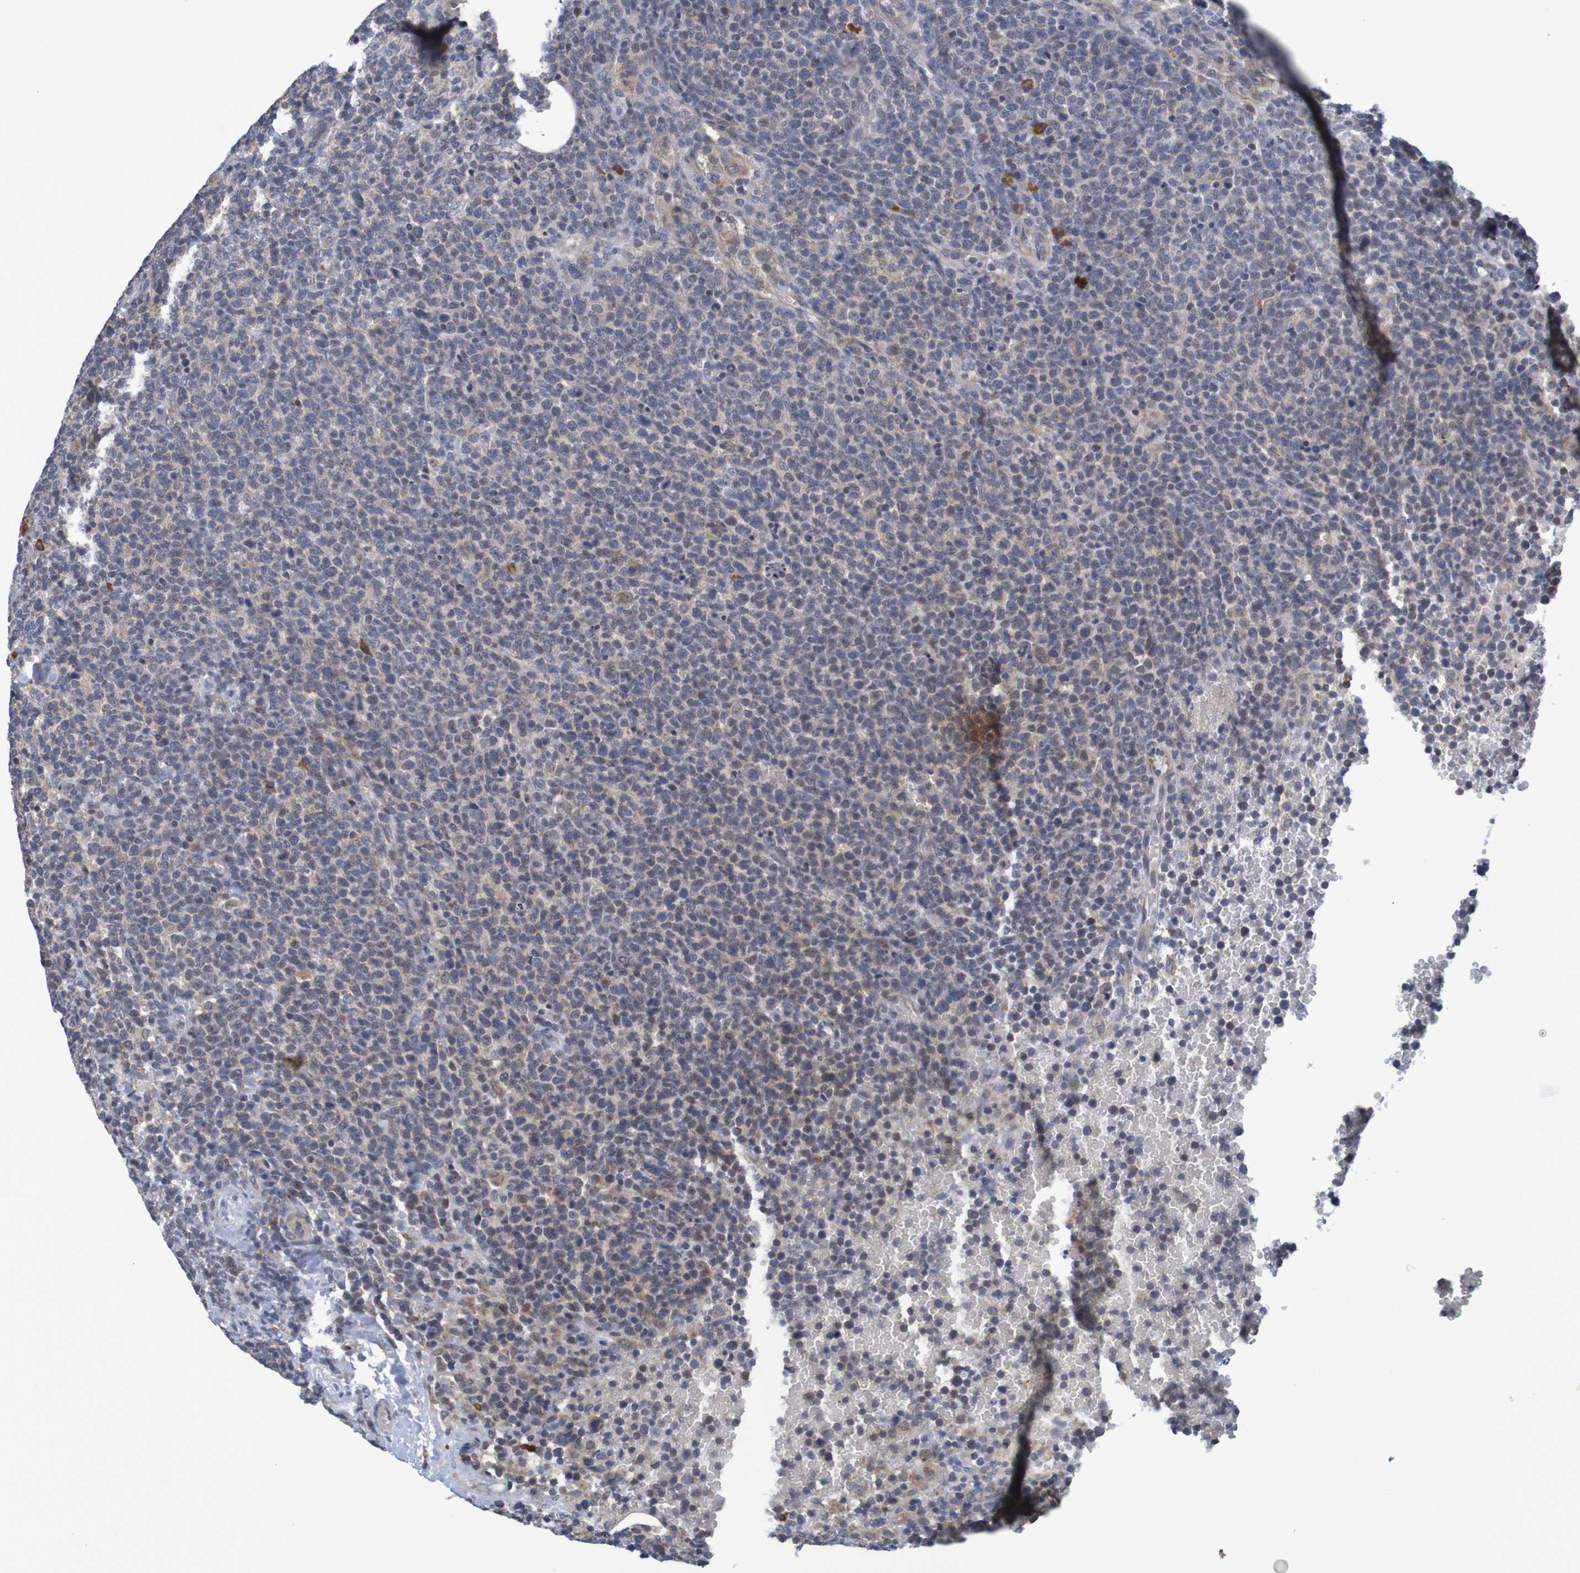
{"staining": {"intensity": "negative", "quantity": "none", "location": "none"}, "tissue": "lymphoma", "cell_type": "Tumor cells", "image_type": "cancer", "snomed": [{"axis": "morphology", "description": "Malignant lymphoma, non-Hodgkin's type, High grade"}, {"axis": "topography", "description": "Lymph node"}], "caption": "Human lymphoma stained for a protein using immunohistochemistry shows no staining in tumor cells.", "gene": "CLDN18", "patient": {"sex": "male", "age": 61}}